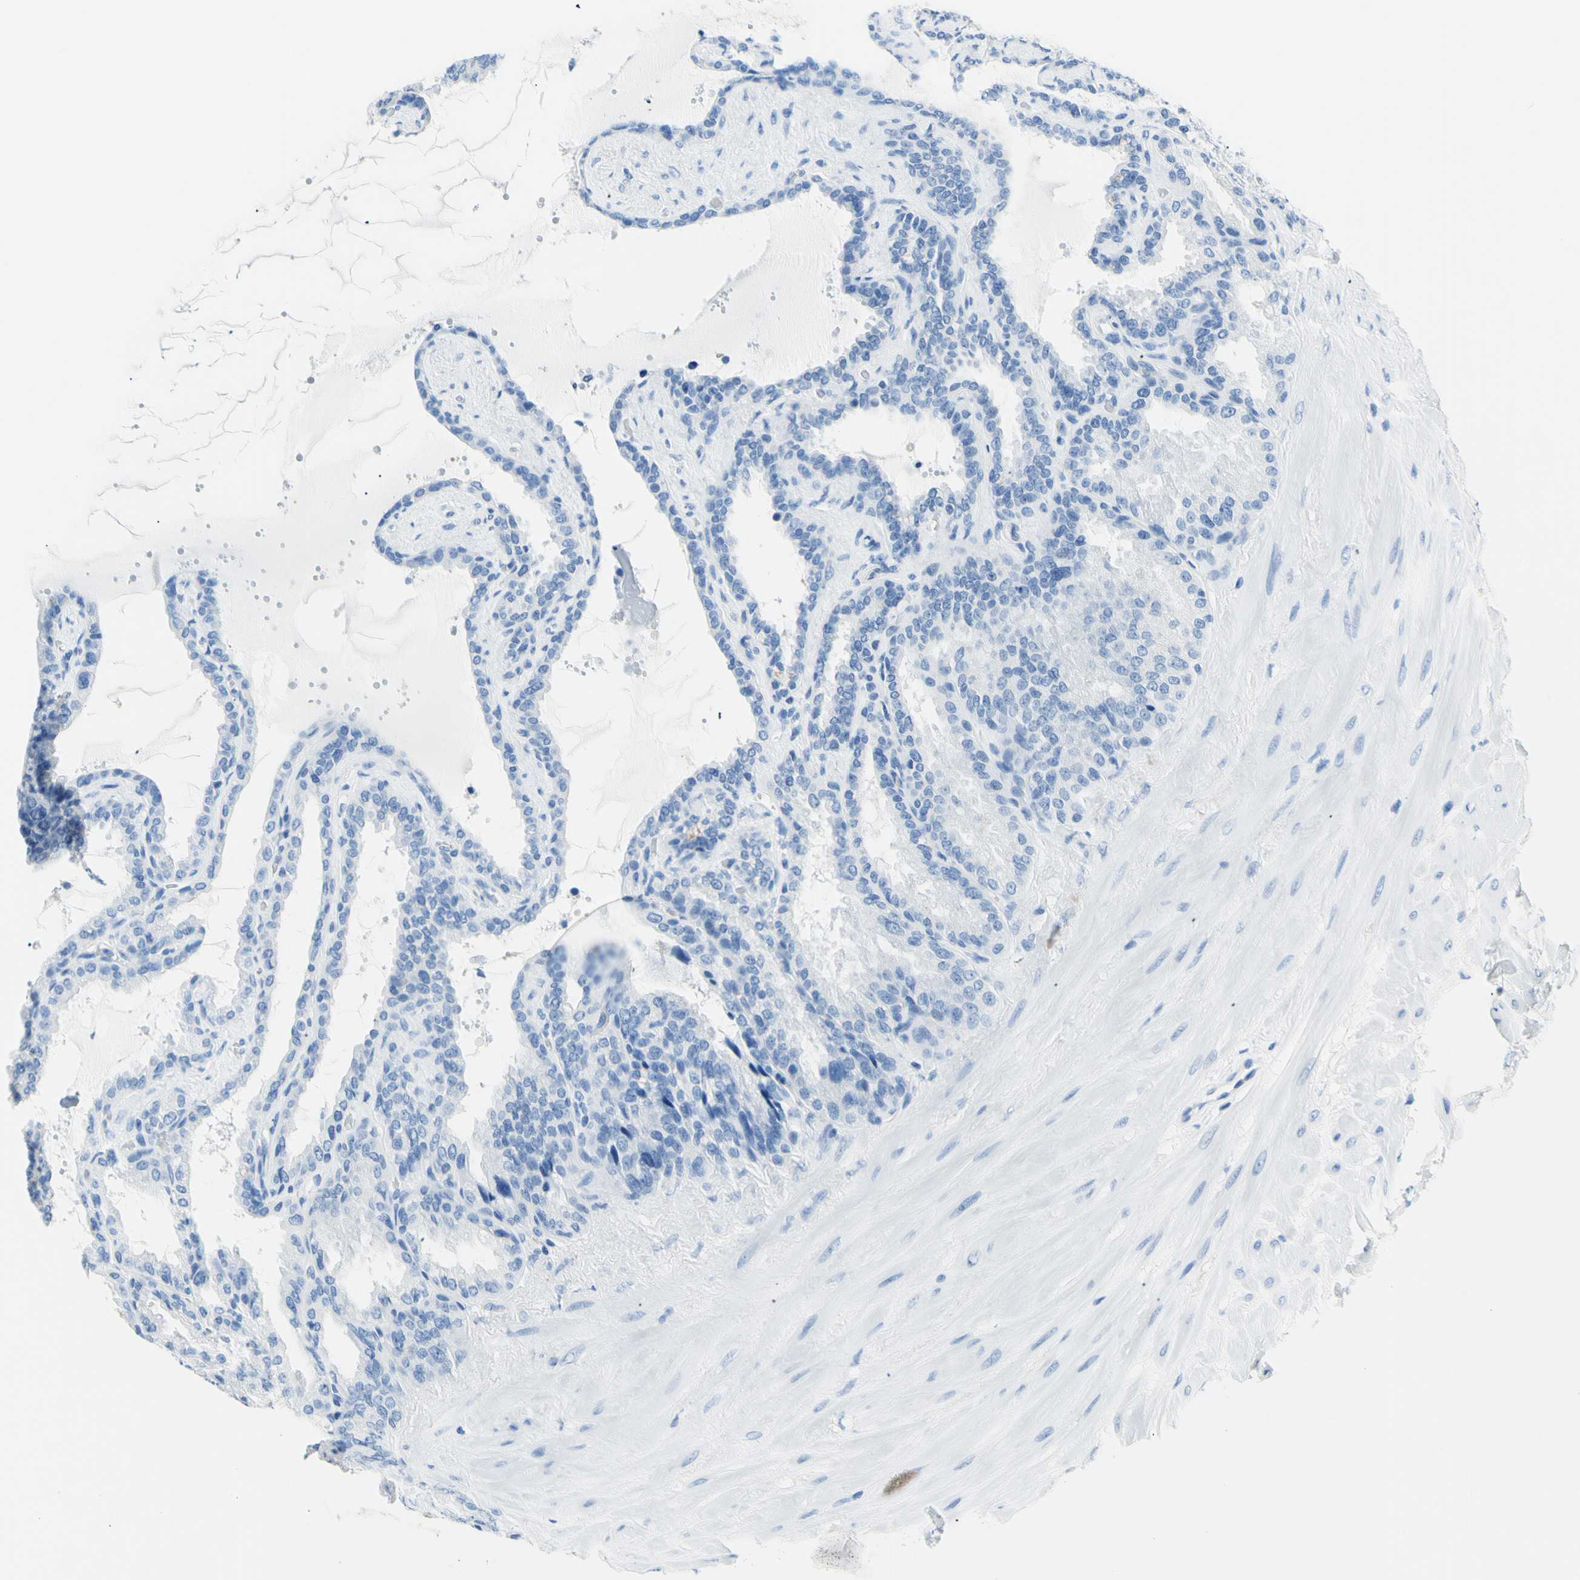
{"staining": {"intensity": "negative", "quantity": "none", "location": "none"}, "tissue": "seminal vesicle", "cell_type": "Glandular cells", "image_type": "normal", "snomed": [{"axis": "morphology", "description": "Normal tissue, NOS"}, {"axis": "topography", "description": "Seminal veicle"}], "caption": "Immunohistochemical staining of benign human seminal vesicle demonstrates no significant positivity in glandular cells. (DAB (3,3'-diaminobenzidine) immunohistochemistry (IHC) with hematoxylin counter stain).", "gene": "HPCA", "patient": {"sex": "male", "age": 46}}